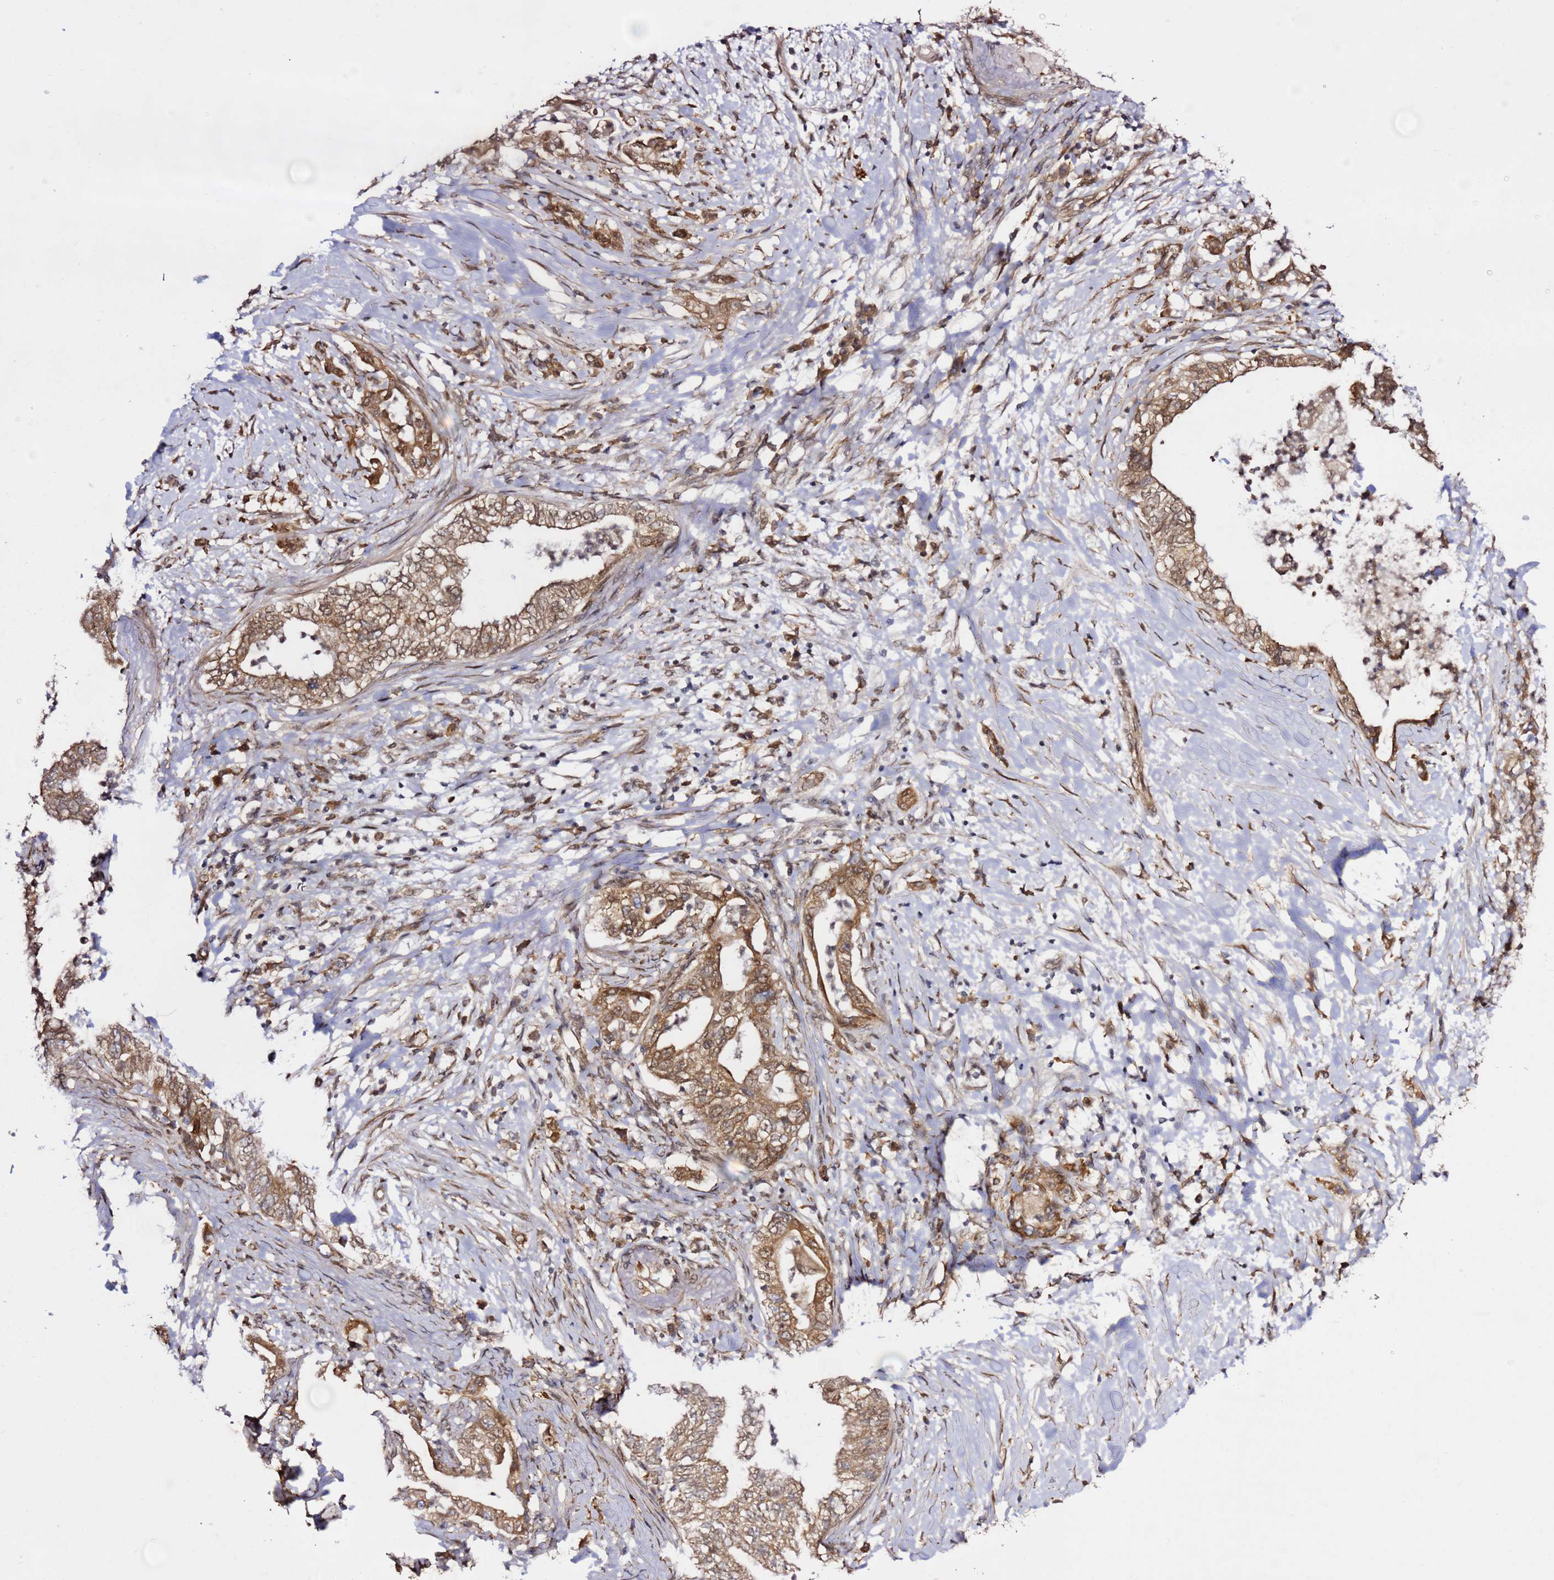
{"staining": {"intensity": "moderate", "quantity": ">75%", "location": "cytoplasmic/membranous"}, "tissue": "pancreatic cancer", "cell_type": "Tumor cells", "image_type": "cancer", "snomed": [{"axis": "morphology", "description": "Adenocarcinoma, NOS"}, {"axis": "topography", "description": "Pancreas"}], "caption": "Pancreatic cancer (adenocarcinoma) stained for a protein (brown) exhibits moderate cytoplasmic/membranous positive staining in about >75% of tumor cells.", "gene": "PRKAB2", "patient": {"sex": "female", "age": 73}}